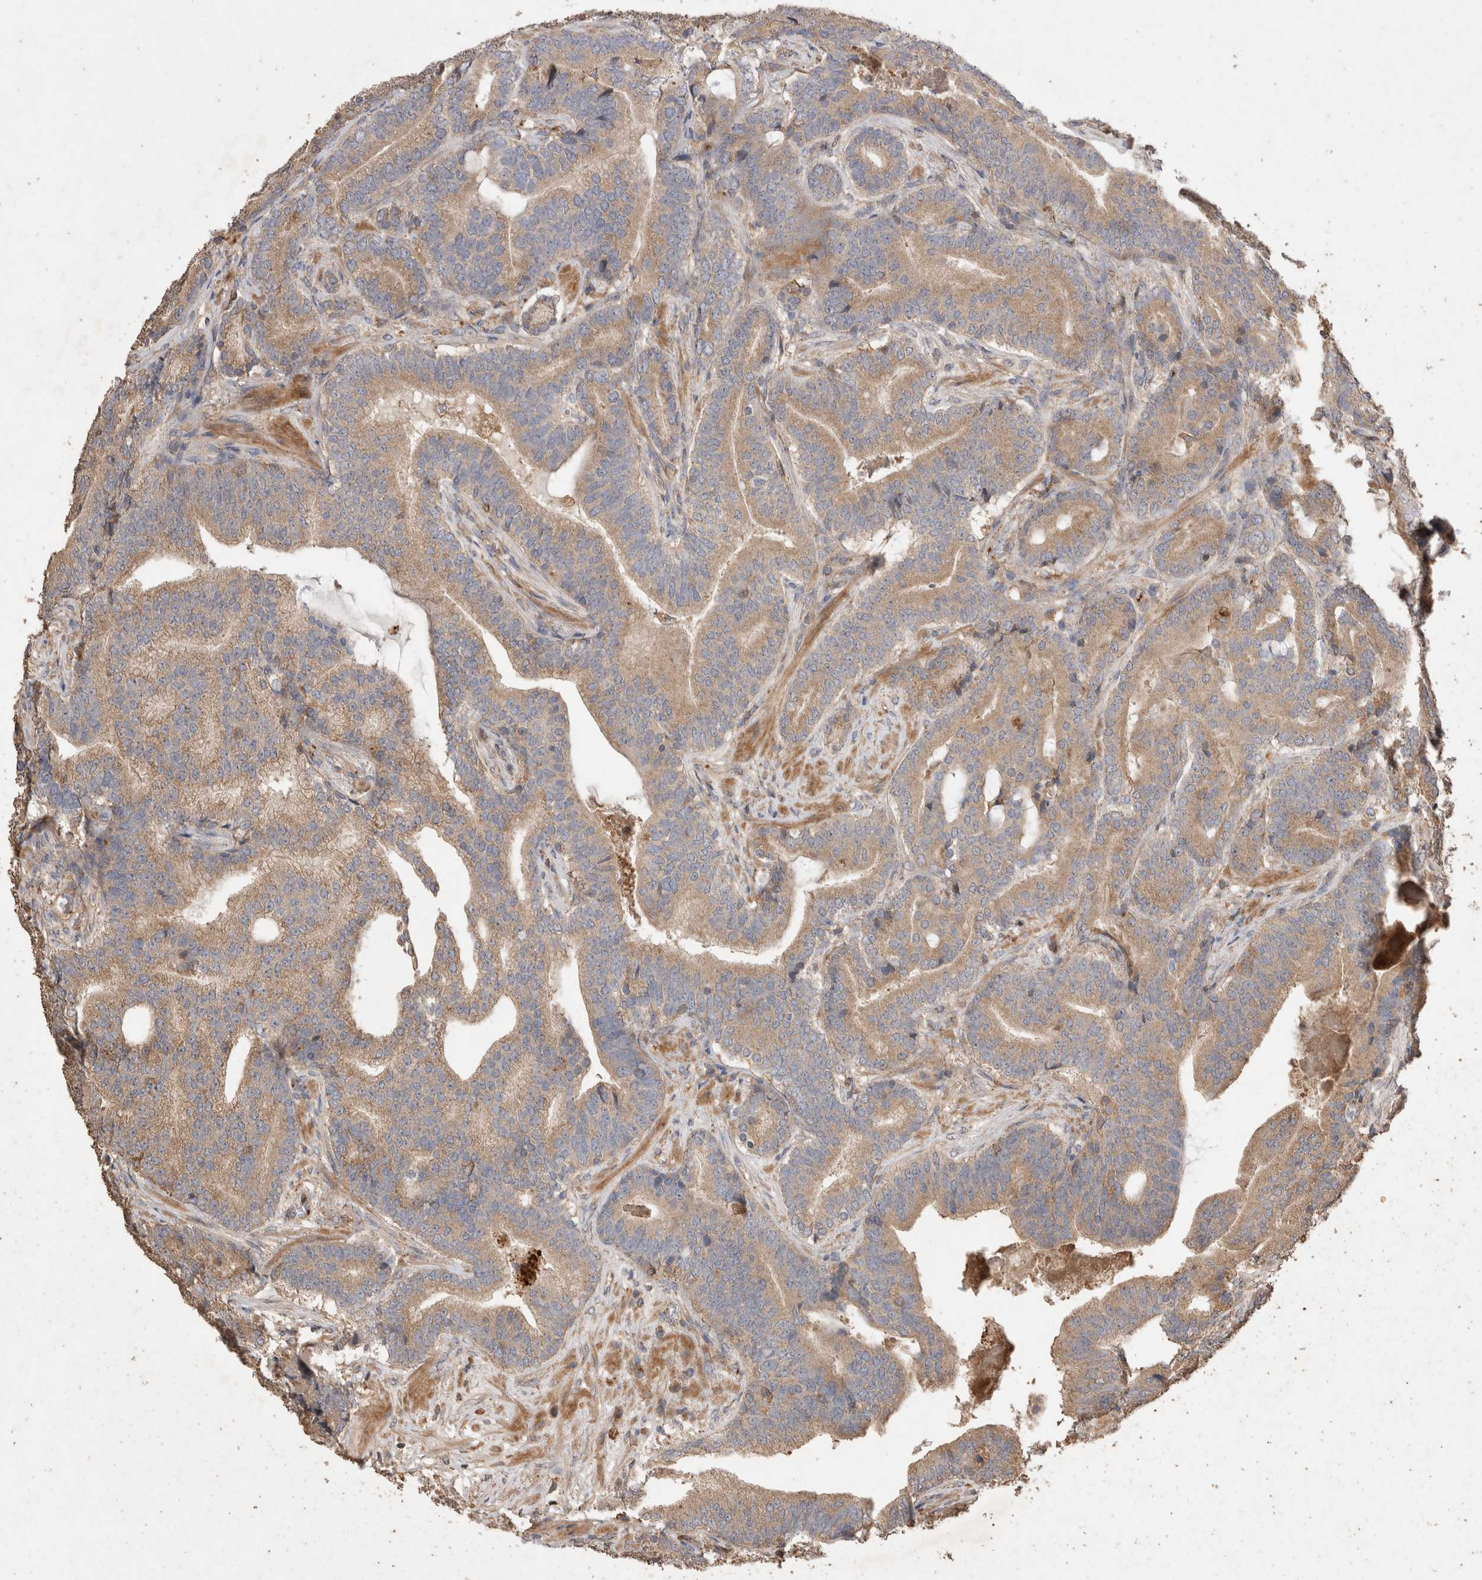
{"staining": {"intensity": "moderate", "quantity": ">75%", "location": "cytoplasmic/membranous"}, "tissue": "prostate cancer", "cell_type": "Tumor cells", "image_type": "cancer", "snomed": [{"axis": "morphology", "description": "Adenocarcinoma, High grade"}, {"axis": "topography", "description": "Prostate"}], "caption": "DAB (3,3'-diaminobenzidine) immunohistochemical staining of human prostate adenocarcinoma (high-grade) reveals moderate cytoplasmic/membranous protein expression in approximately >75% of tumor cells.", "gene": "SNX31", "patient": {"sex": "male", "age": 55}}